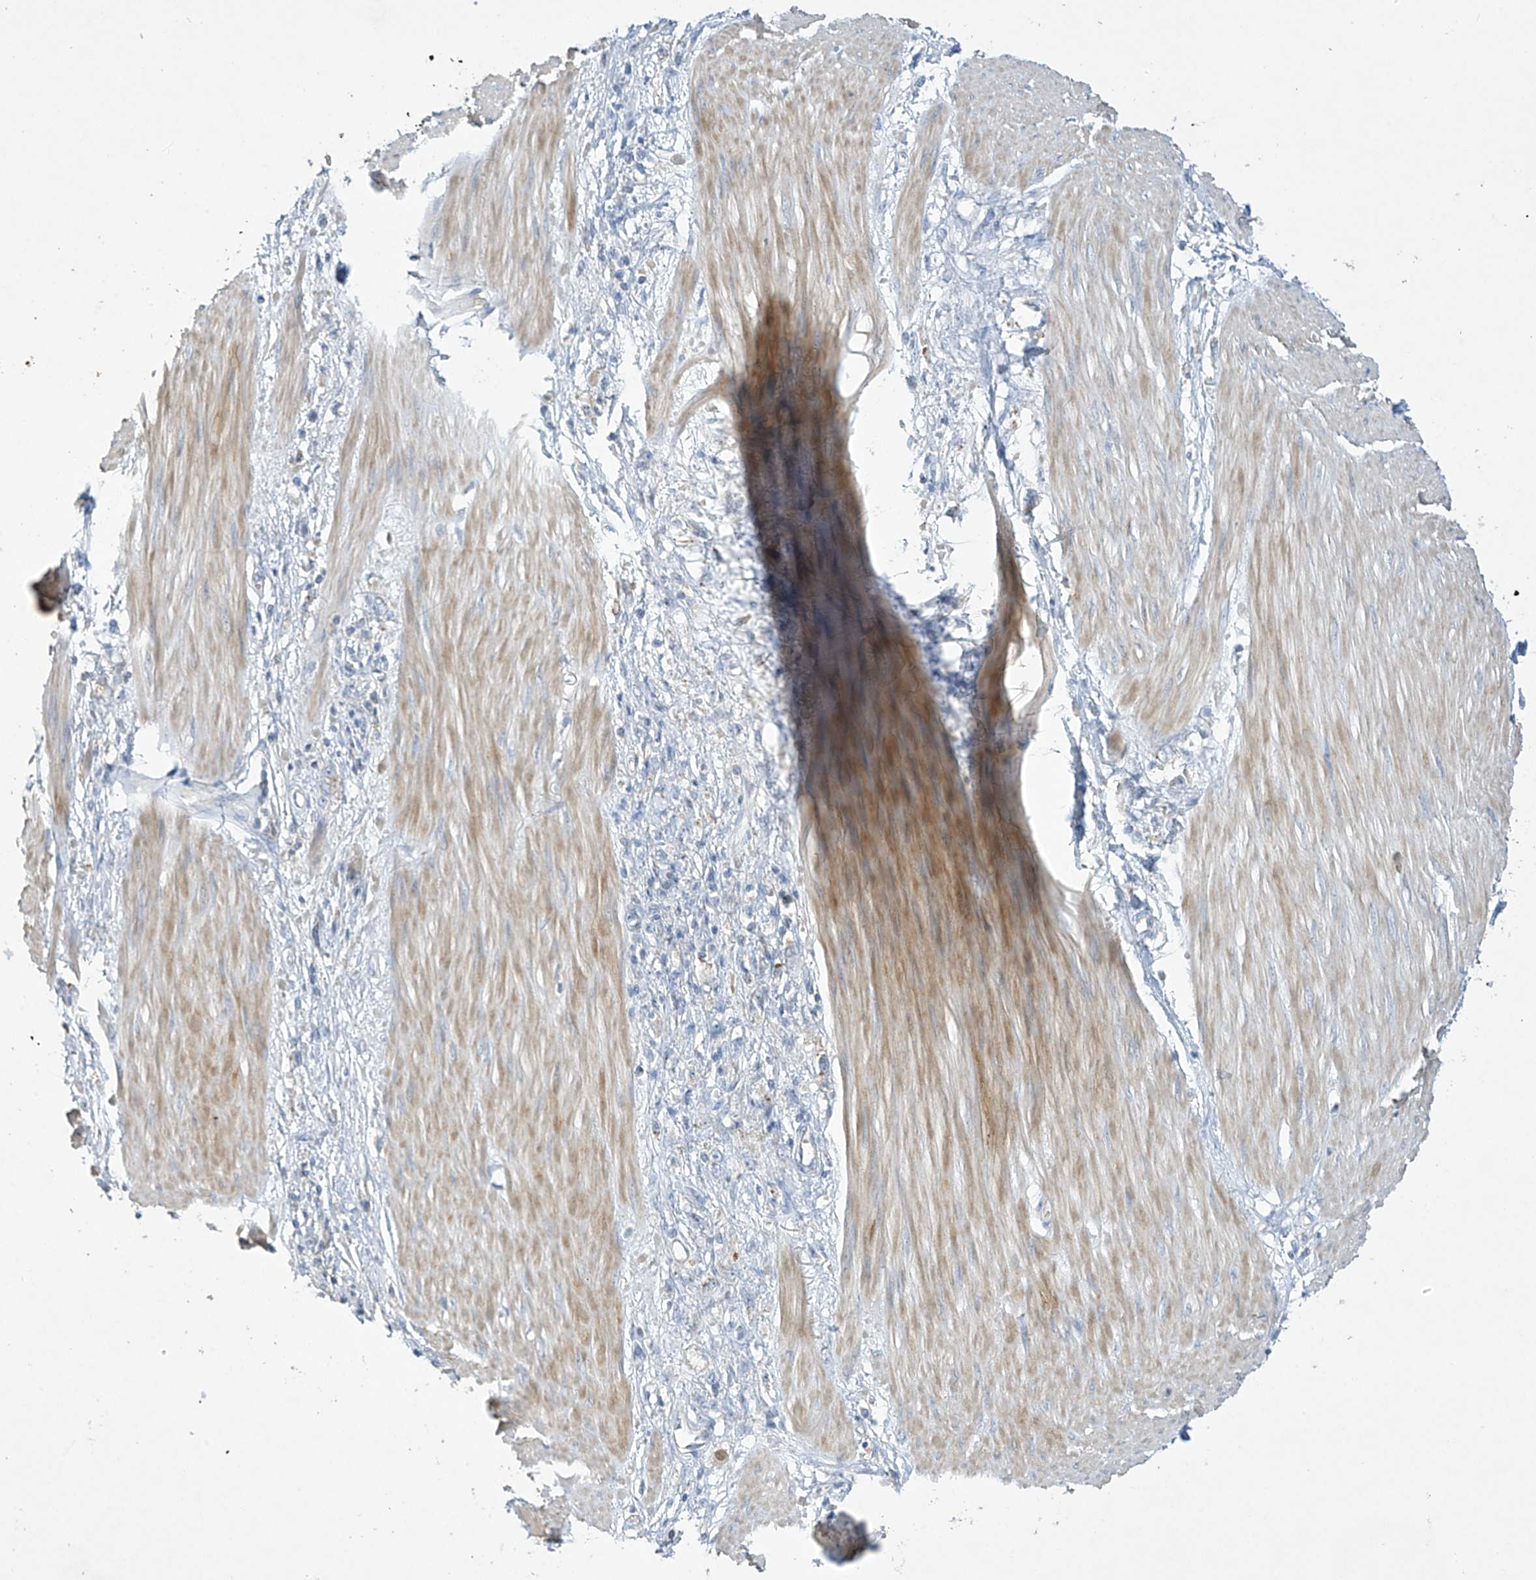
{"staining": {"intensity": "negative", "quantity": "none", "location": "none"}, "tissue": "stomach cancer", "cell_type": "Tumor cells", "image_type": "cancer", "snomed": [{"axis": "morphology", "description": "Adenocarcinoma, NOS"}, {"axis": "topography", "description": "Stomach"}], "caption": "This is an immunohistochemistry (IHC) image of stomach cancer (adenocarcinoma). There is no staining in tumor cells.", "gene": "PRSS12", "patient": {"sex": "female", "age": 76}}